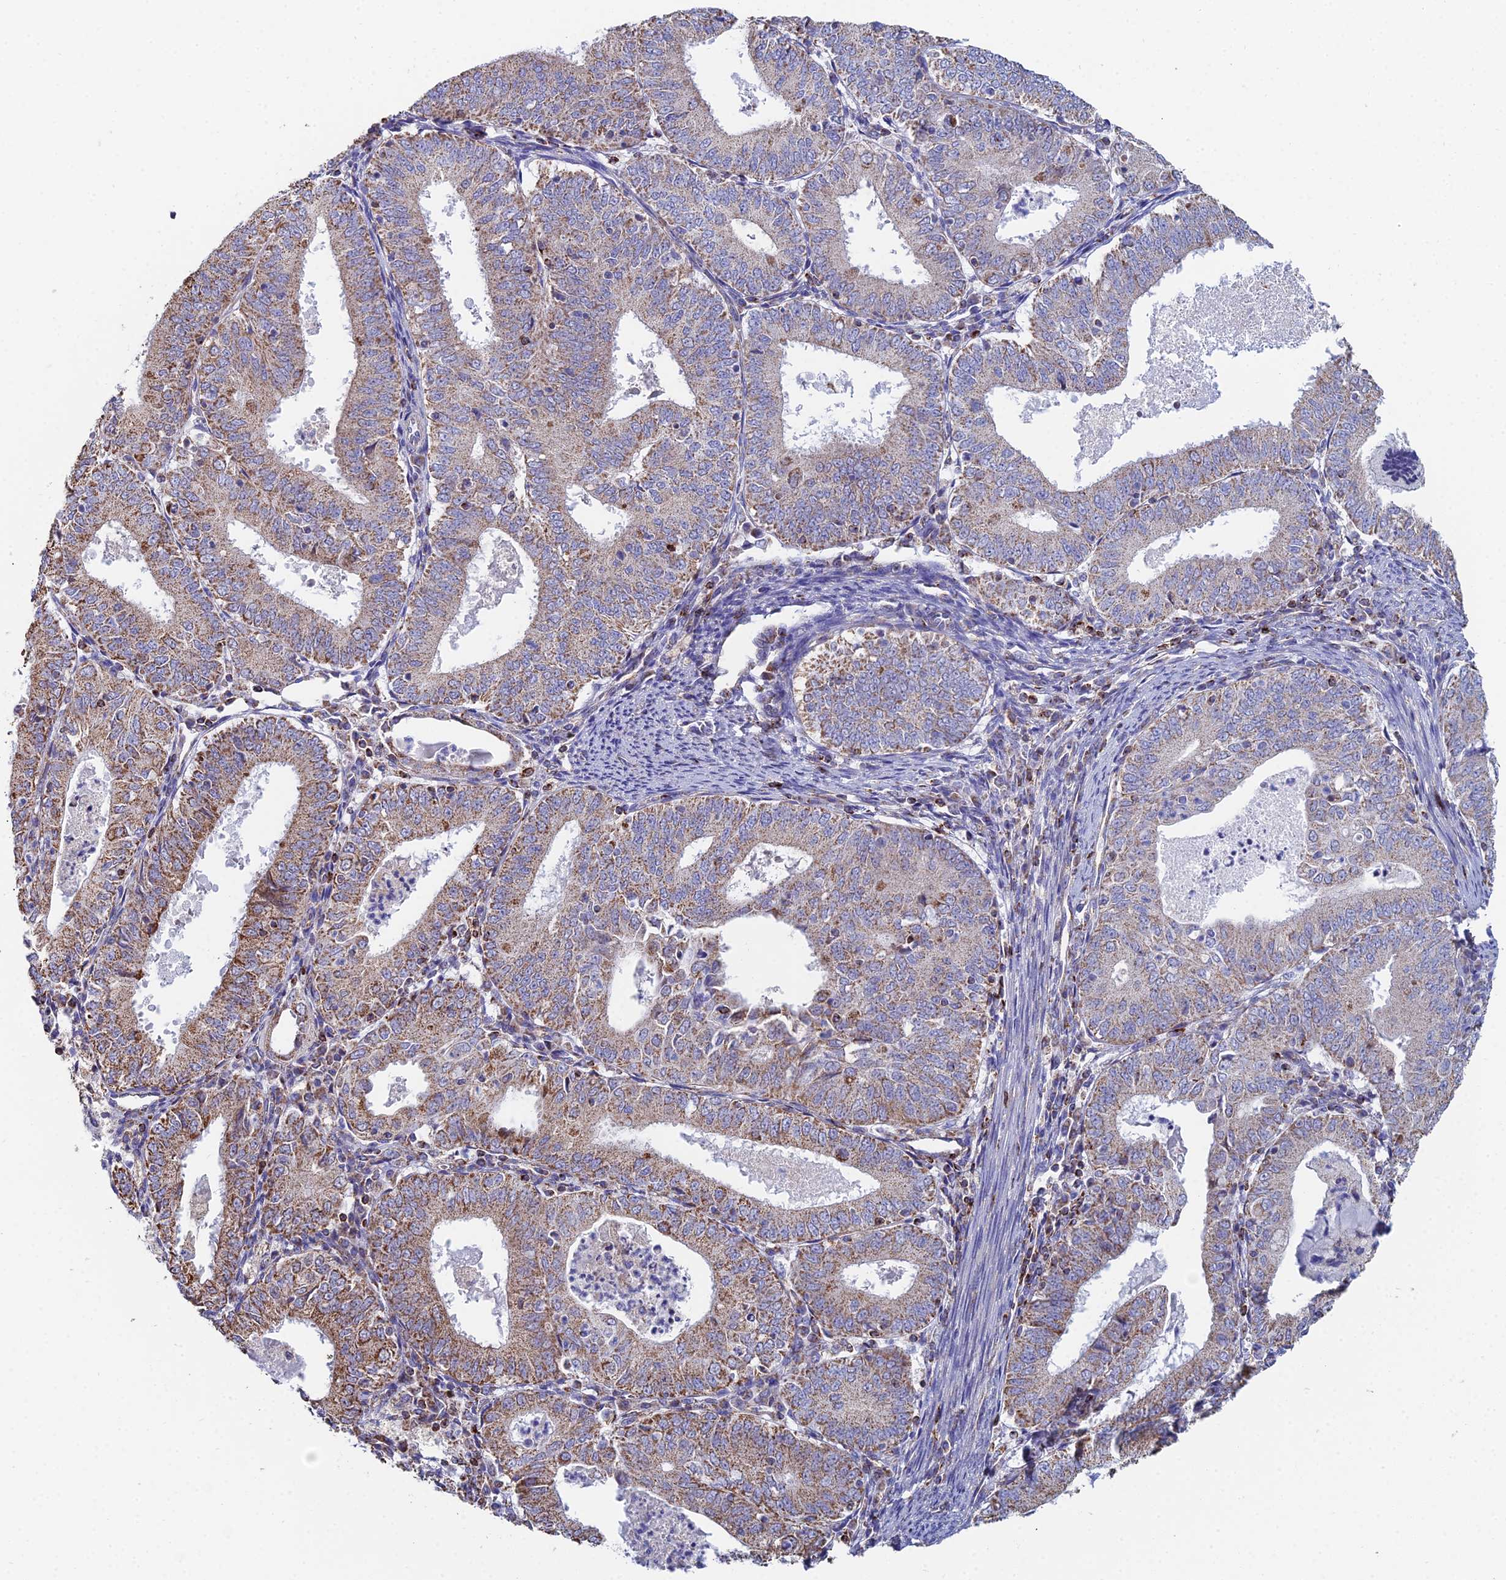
{"staining": {"intensity": "moderate", "quantity": ">75%", "location": "cytoplasmic/membranous"}, "tissue": "endometrial cancer", "cell_type": "Tumor cells", "image_type": "cancer", "snomed": [{"axis": "morphology", "description": "Adenocarcinoma, NOS"}, {"axis": "topography", "description": "Endometrium"}], "caption": "An IHC photomicrograph of tumor tissue is shown. Protein staining in brown shows moderate cytoplasmic/membranous positivity in endometrial cancer within tumor cells.", "gene": "SPOCK2", "patient": {"sex": "female", "age": 57}}